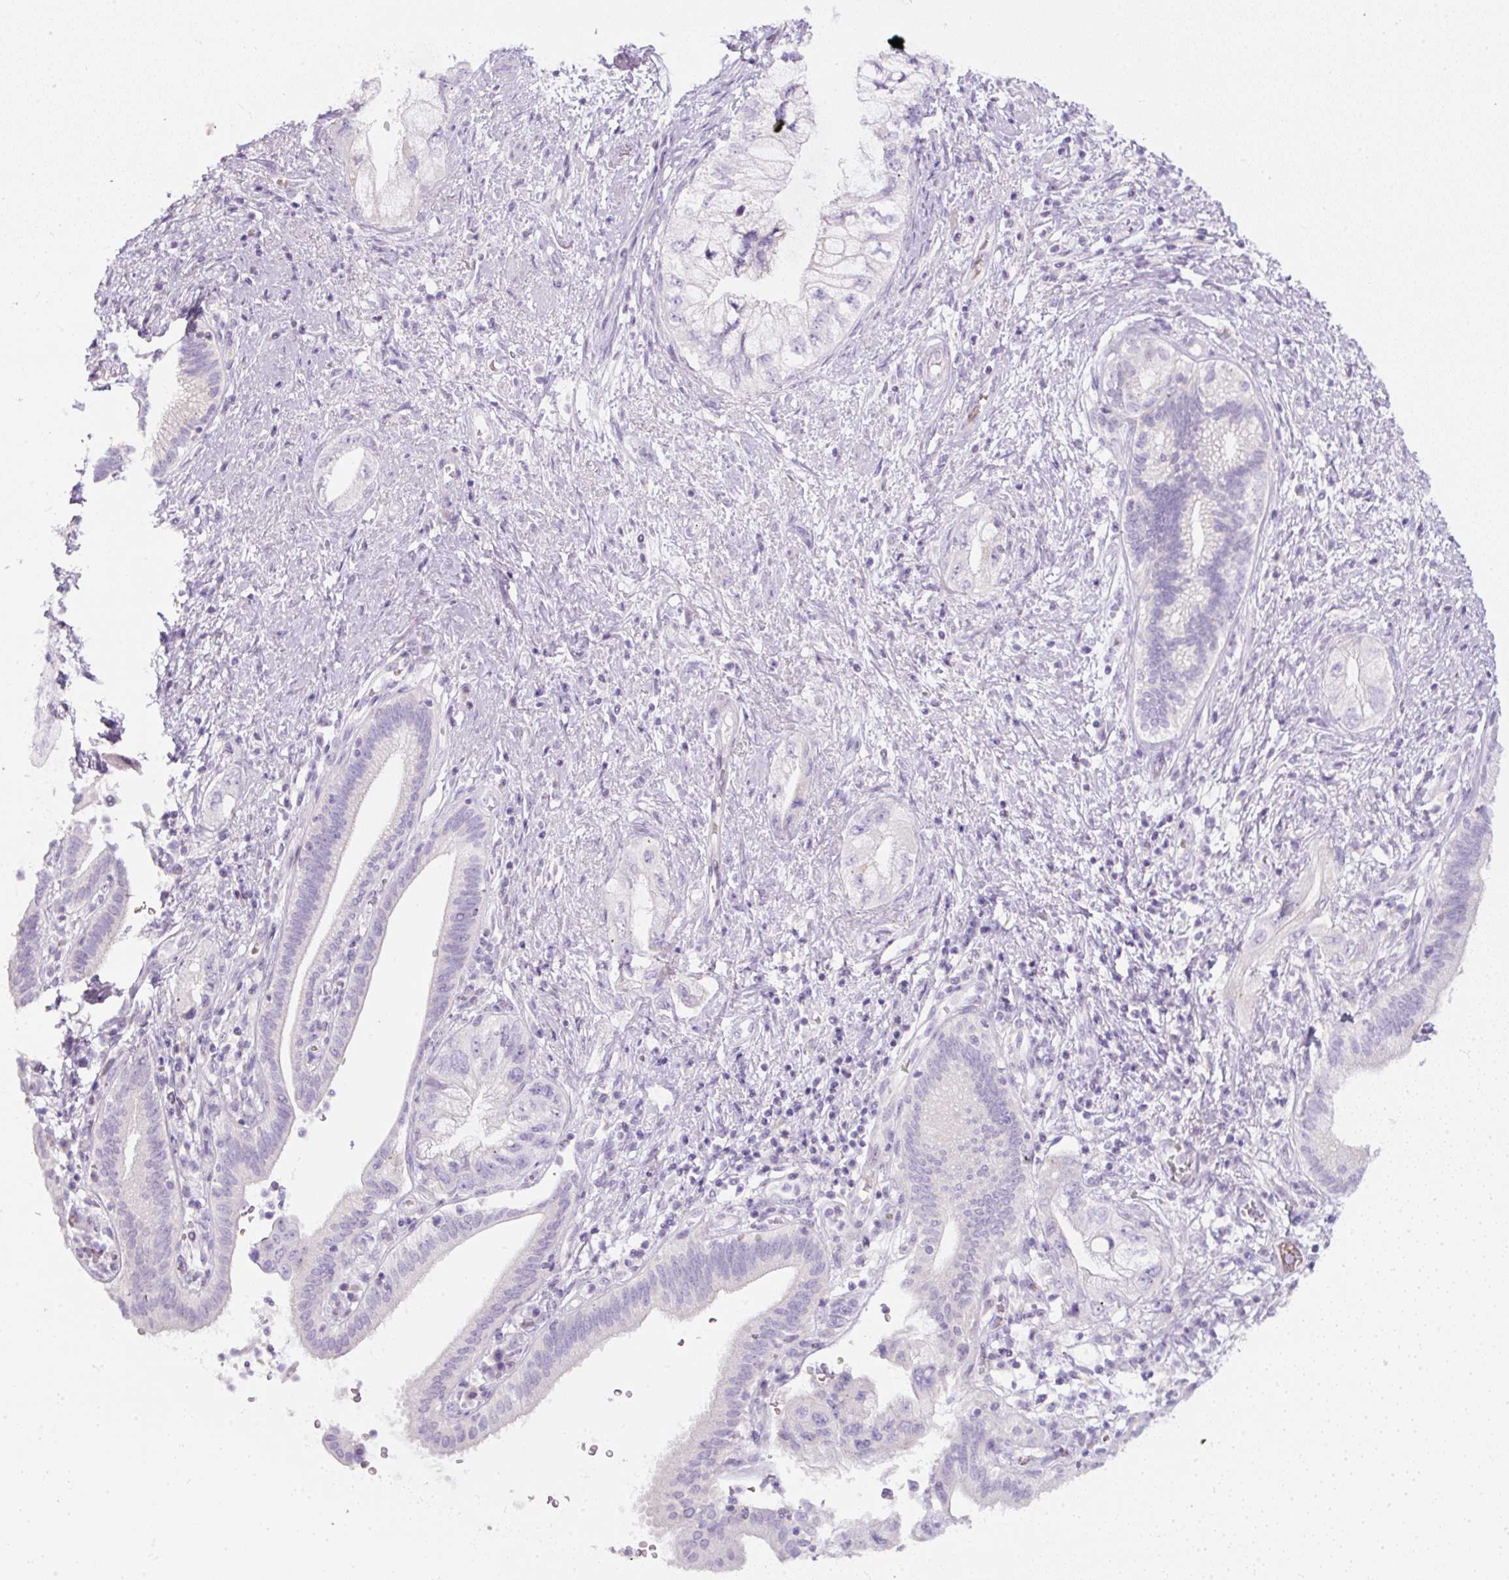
{"staining": {"intensity": "negative", "quantity": "none", "location": "none"}, "tissue": "pancreatic cancer", "cell_type": "Tumor cells", "image_type": "cancer", "snomed": [{"axis": "morphology", "description": "Adenocarcinoma, NOS"}, {"axis": "topography", "description": "Pancreas"}], "caption": "IHC of pancreatic adenocarcinoma displays no staining in tumor cells.", "gene": "FGFBP3", "patient": {"sex": "female", "age": 73}}